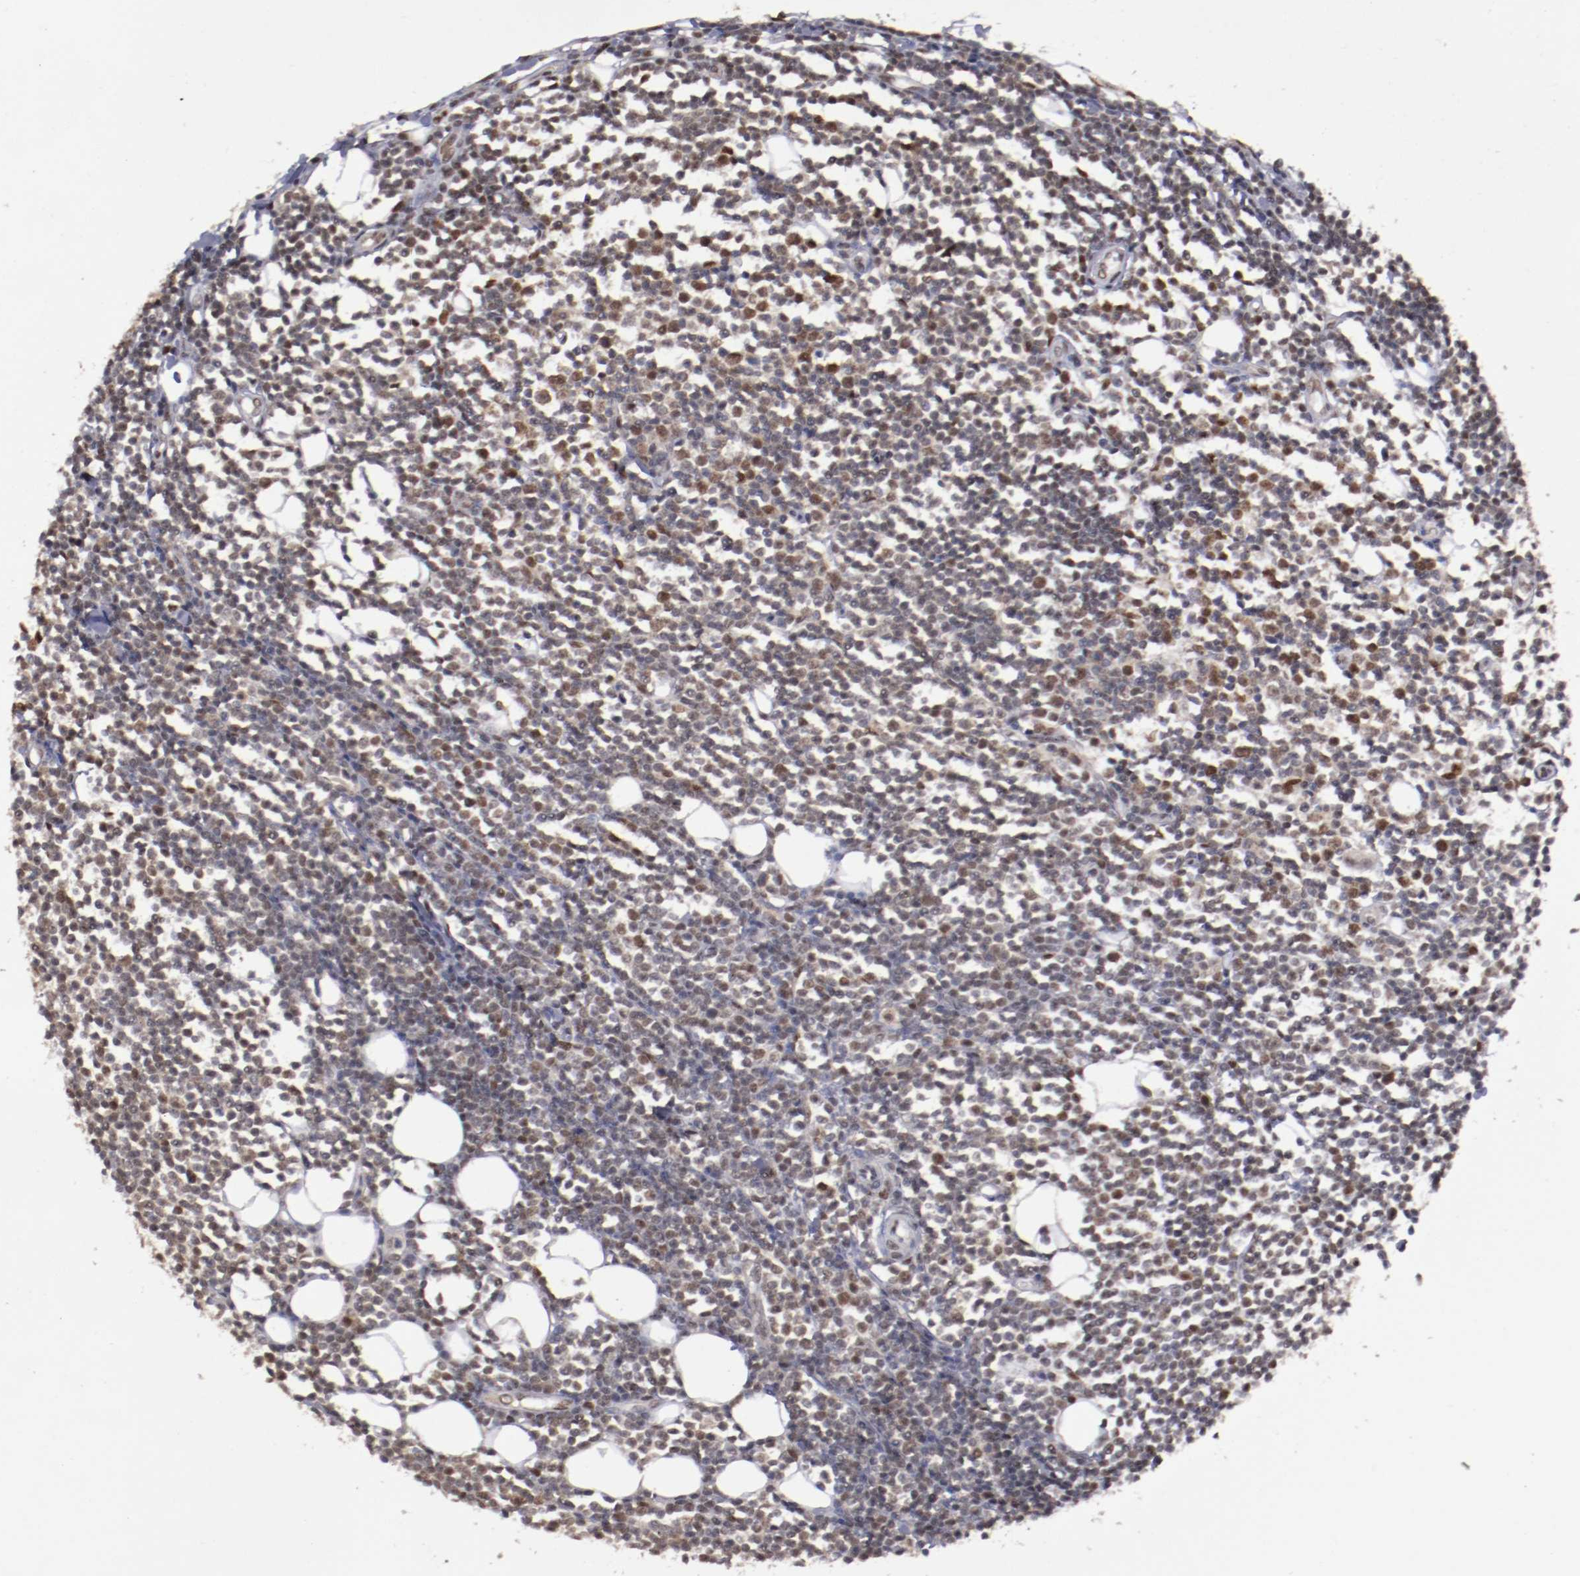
{"staining": {"intensity": "moderate", "quantity": "25%-75%", "location": "cytoplasmic/membranous,nuclear"}, "tissue": "lymphoma", "cell_type": "Tumor cells", "image_type": "cancer", "snomed": [{"axis": "morphology", "description": "Malignant lymphoma, non-Hodgkin's type, Low grade"}, {"axis": "topography", "description": "Soft tissue"}], "caption": "A high-resolution image shows immunohistochemistry staining of lymphoma, which displays moderate cytoplasmic/membranous and nuclear staining in about 25%-75% of tumor cells.", "gene": "ARNT", "patient": {"sex": "male", "age": 92}}